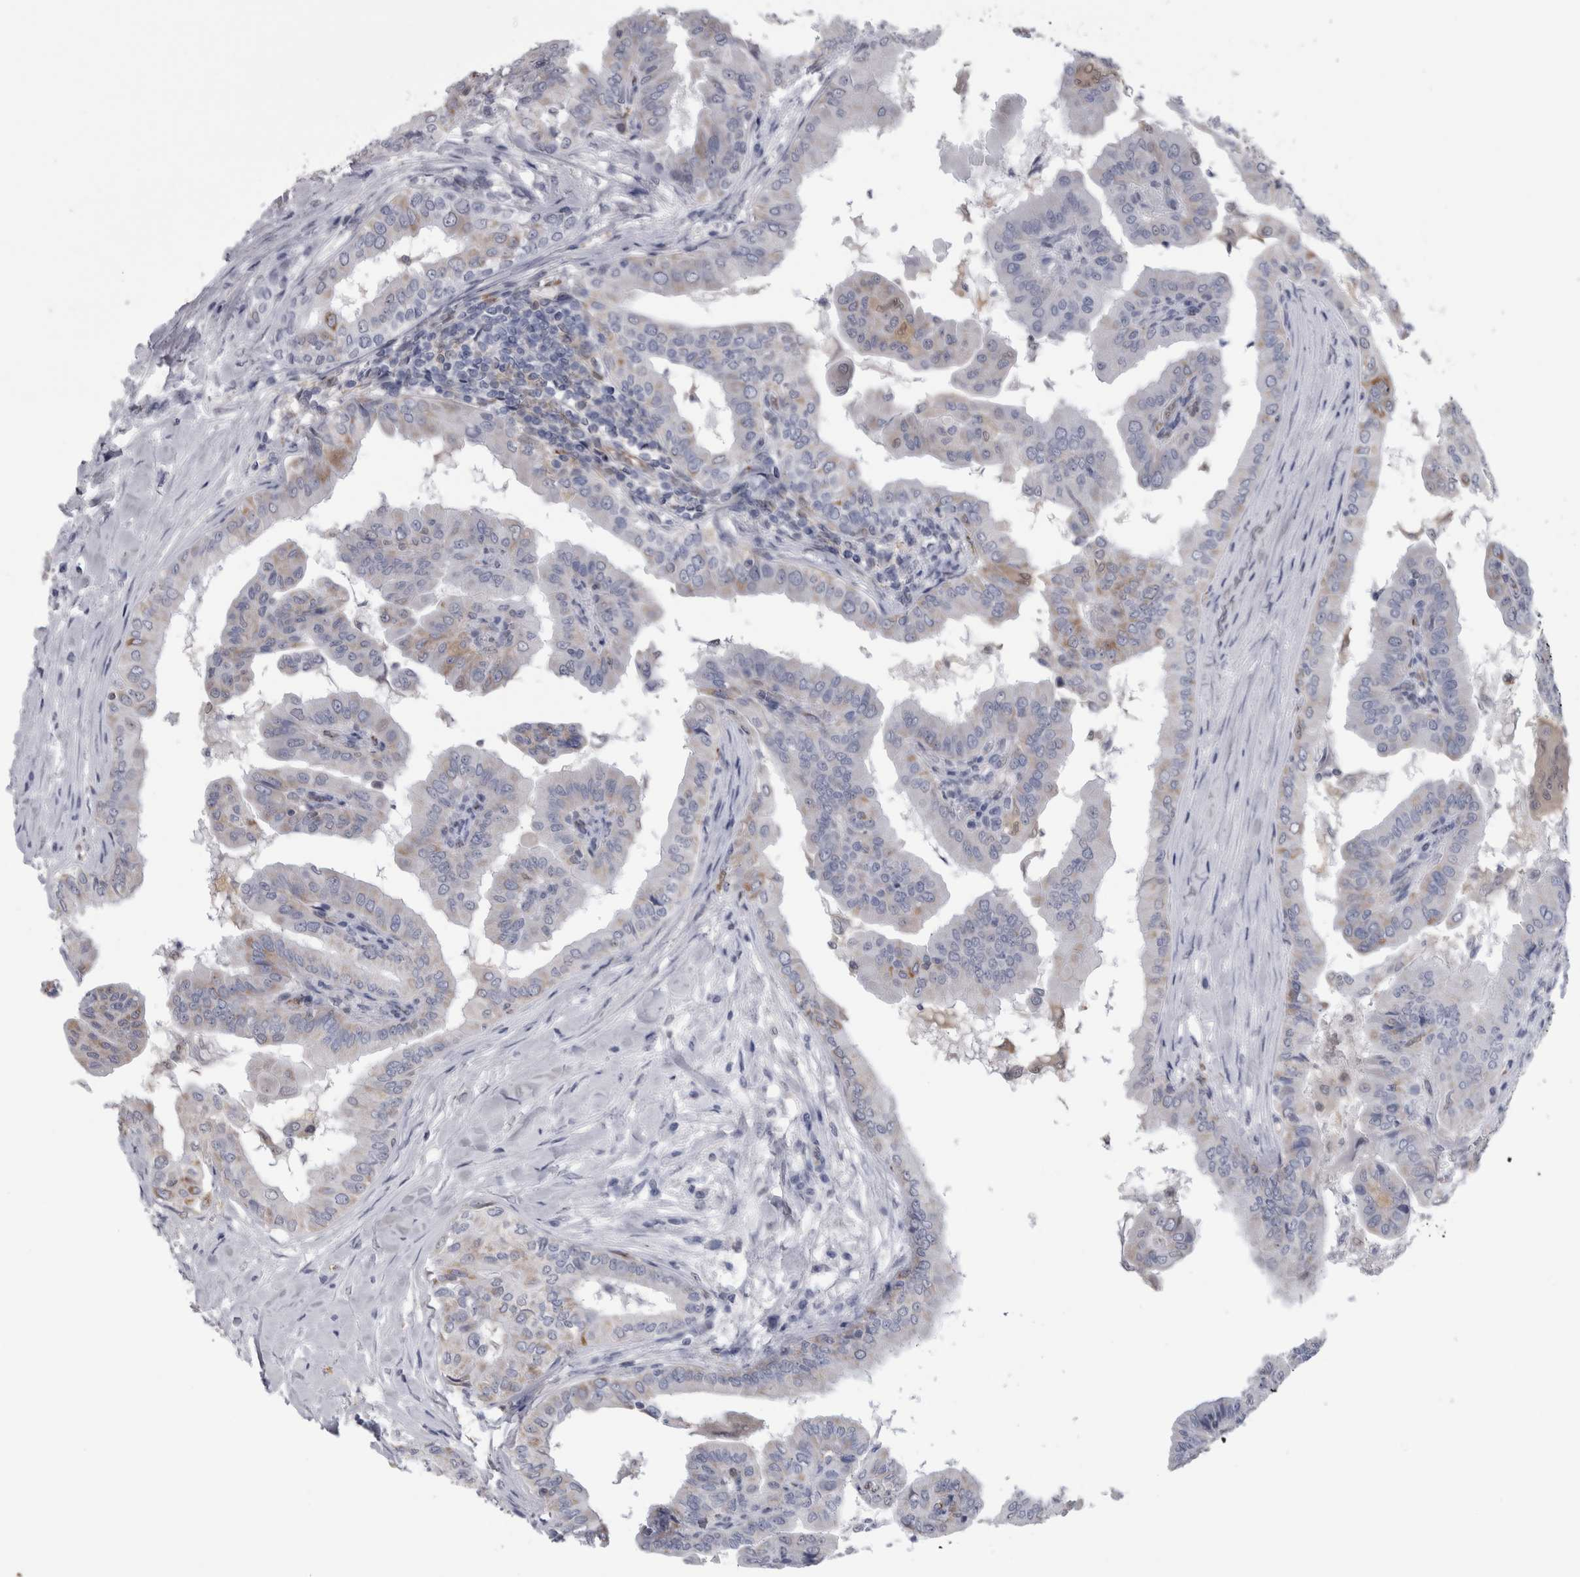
{"staining": {"intensity": "weak", "quantity": "<25%", "location": "cytoplasmic/membranous"}, "tissue": "thyroid cancer", "cell_type": "Tumor cells", "image_type": "cancer", "snomed": [{"axis": "morphology", "description": "Papillary adenocarcinoma, NOS"}, {"axis": "topography", "description": "Thyroid gland"}], "caption": "The histopathology image displays no significant expression in tumor cells of thyroid cancer.", "gene": "ACOT7", "patient": {"sex": "male", "age": 33}}